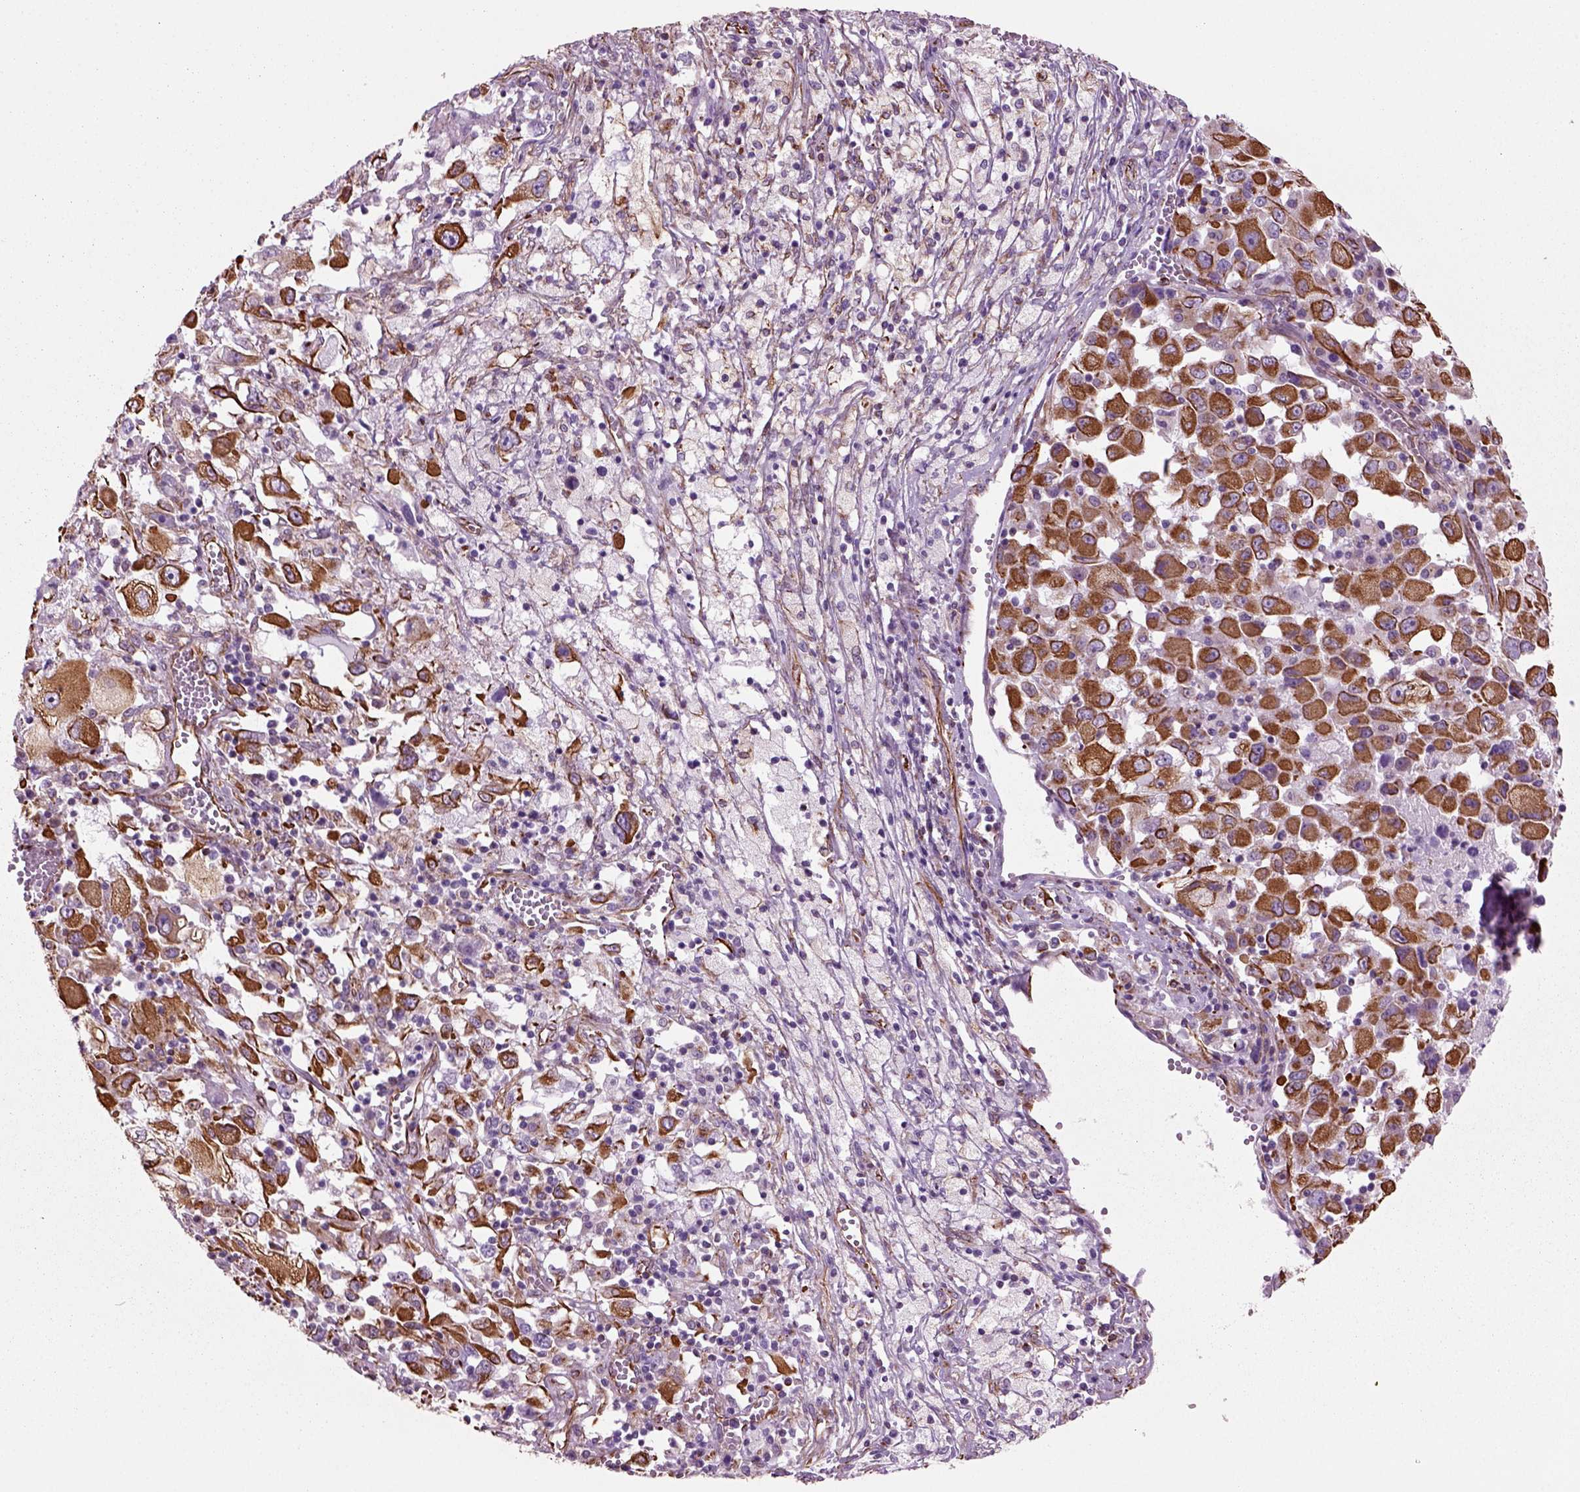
{"staining": {"intensity": "strong", "quantity": ">75%", "location": "cytoplasmic/membranous"}, "tissue": "melanoma", "cell_type": "Tumor cells", "image_type": "cancer", "snomed": [{"axis": "morphology", "description": "Malignant melanoma, Metastatic site"}, {"axis": "topography", "description": "Soft tissue"}], "caption": "Human melanoma stained with a brown dye exhibits strong cytoplasmic/membranous positive expression in about >75% of tumor cells.", "gene": "ACER3", "patient": {"sex": "male", "age": 50}}